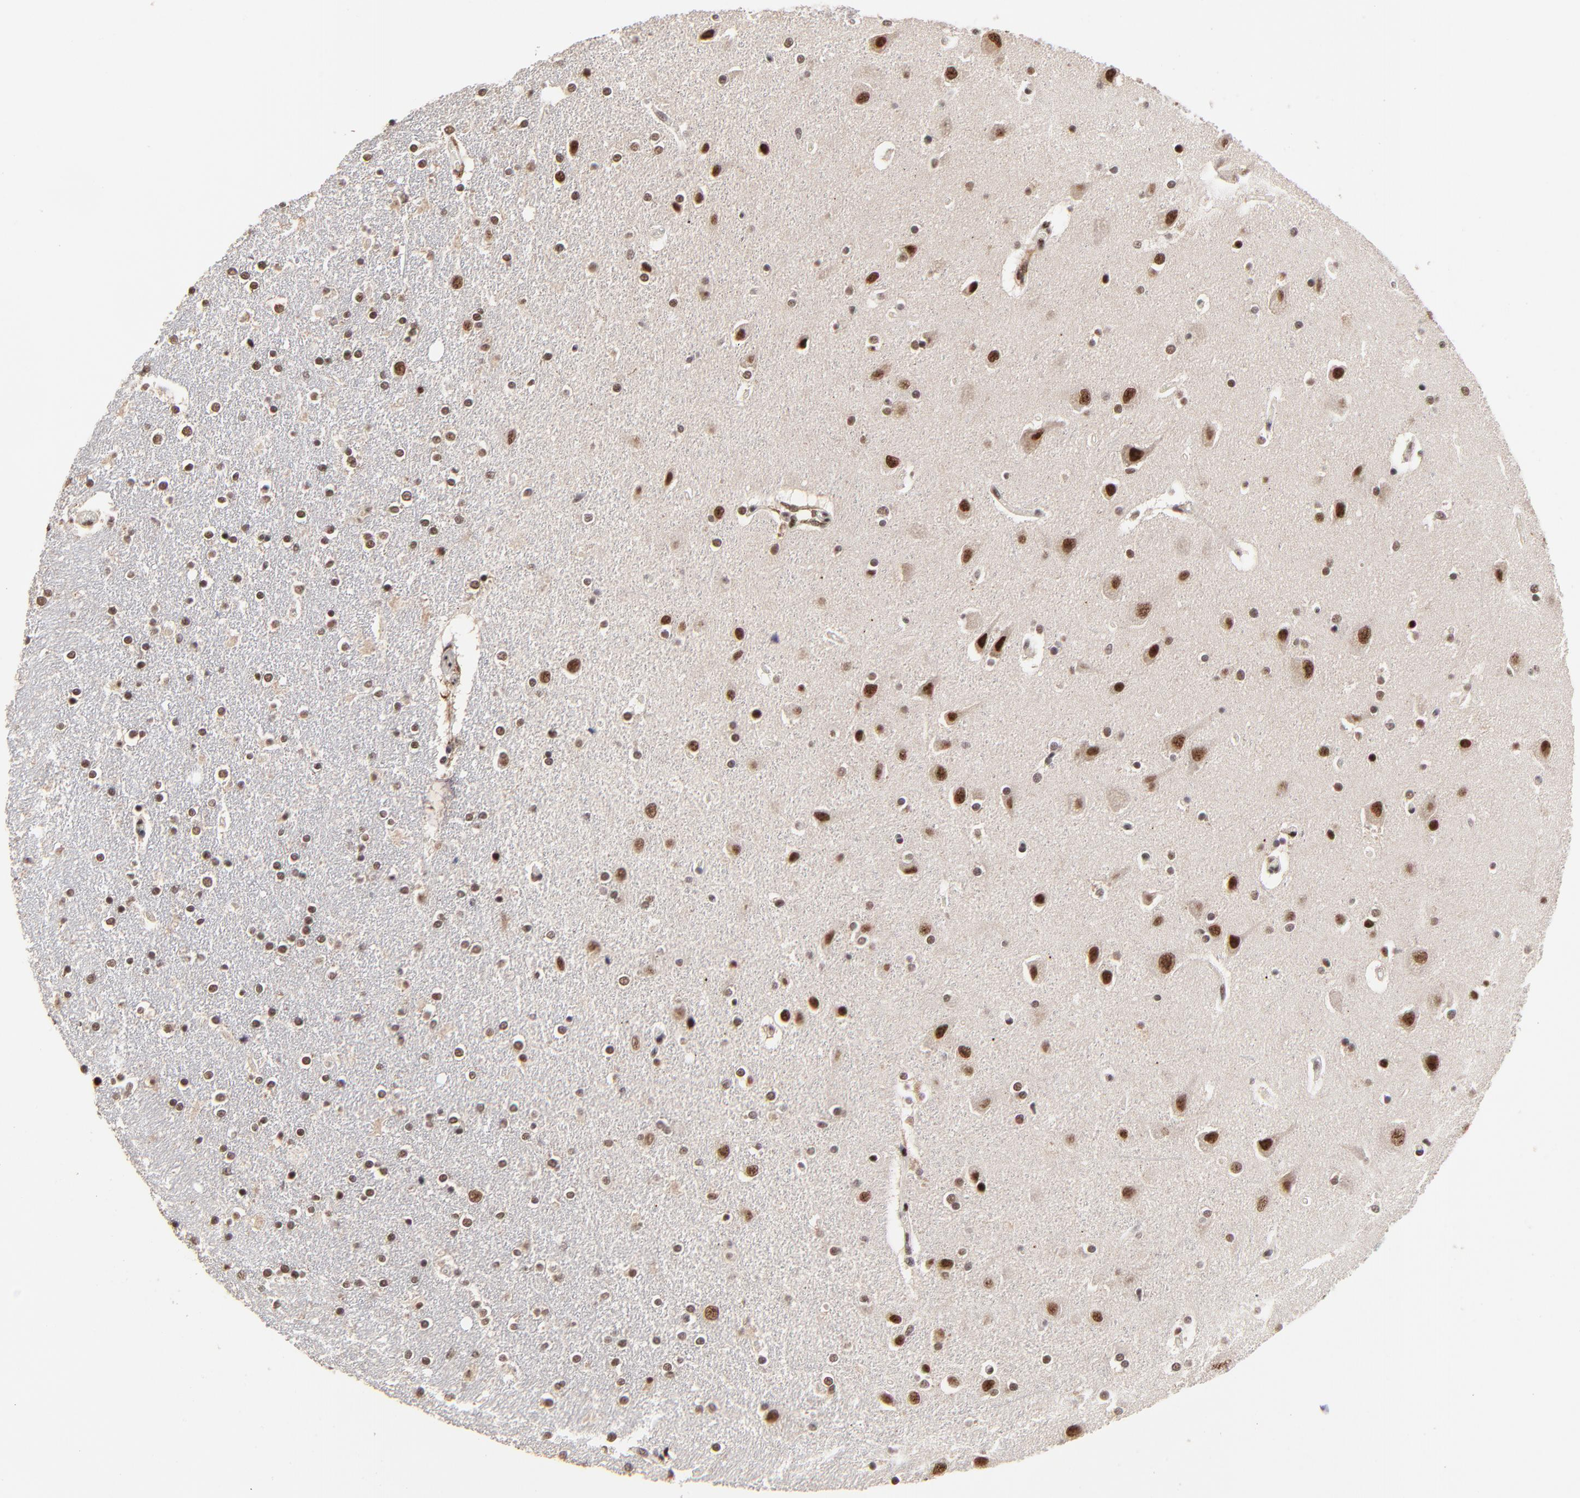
{"staining": {"intensity": "moderate", "quantity": ">75%", "location": "nuclear"}, "tissue": "caudate", "cell_type": "Glial cells", "image_type": "normal", "snomed": [{"axis": "morphology", "description": "Normal tissue, NOS"}, {"axis": "topography", "description": "Lateral ventricle wall"}], "caption": "IHC image of unremarkable caudate: human caudate stained using IHC reveals medium levels of moderate protein expression localized specifically in the nuclear of glial cells, appearing as a nuclear brown color.", "gene": "RBM22", "patient": {"sex": "female", "age": 54}}